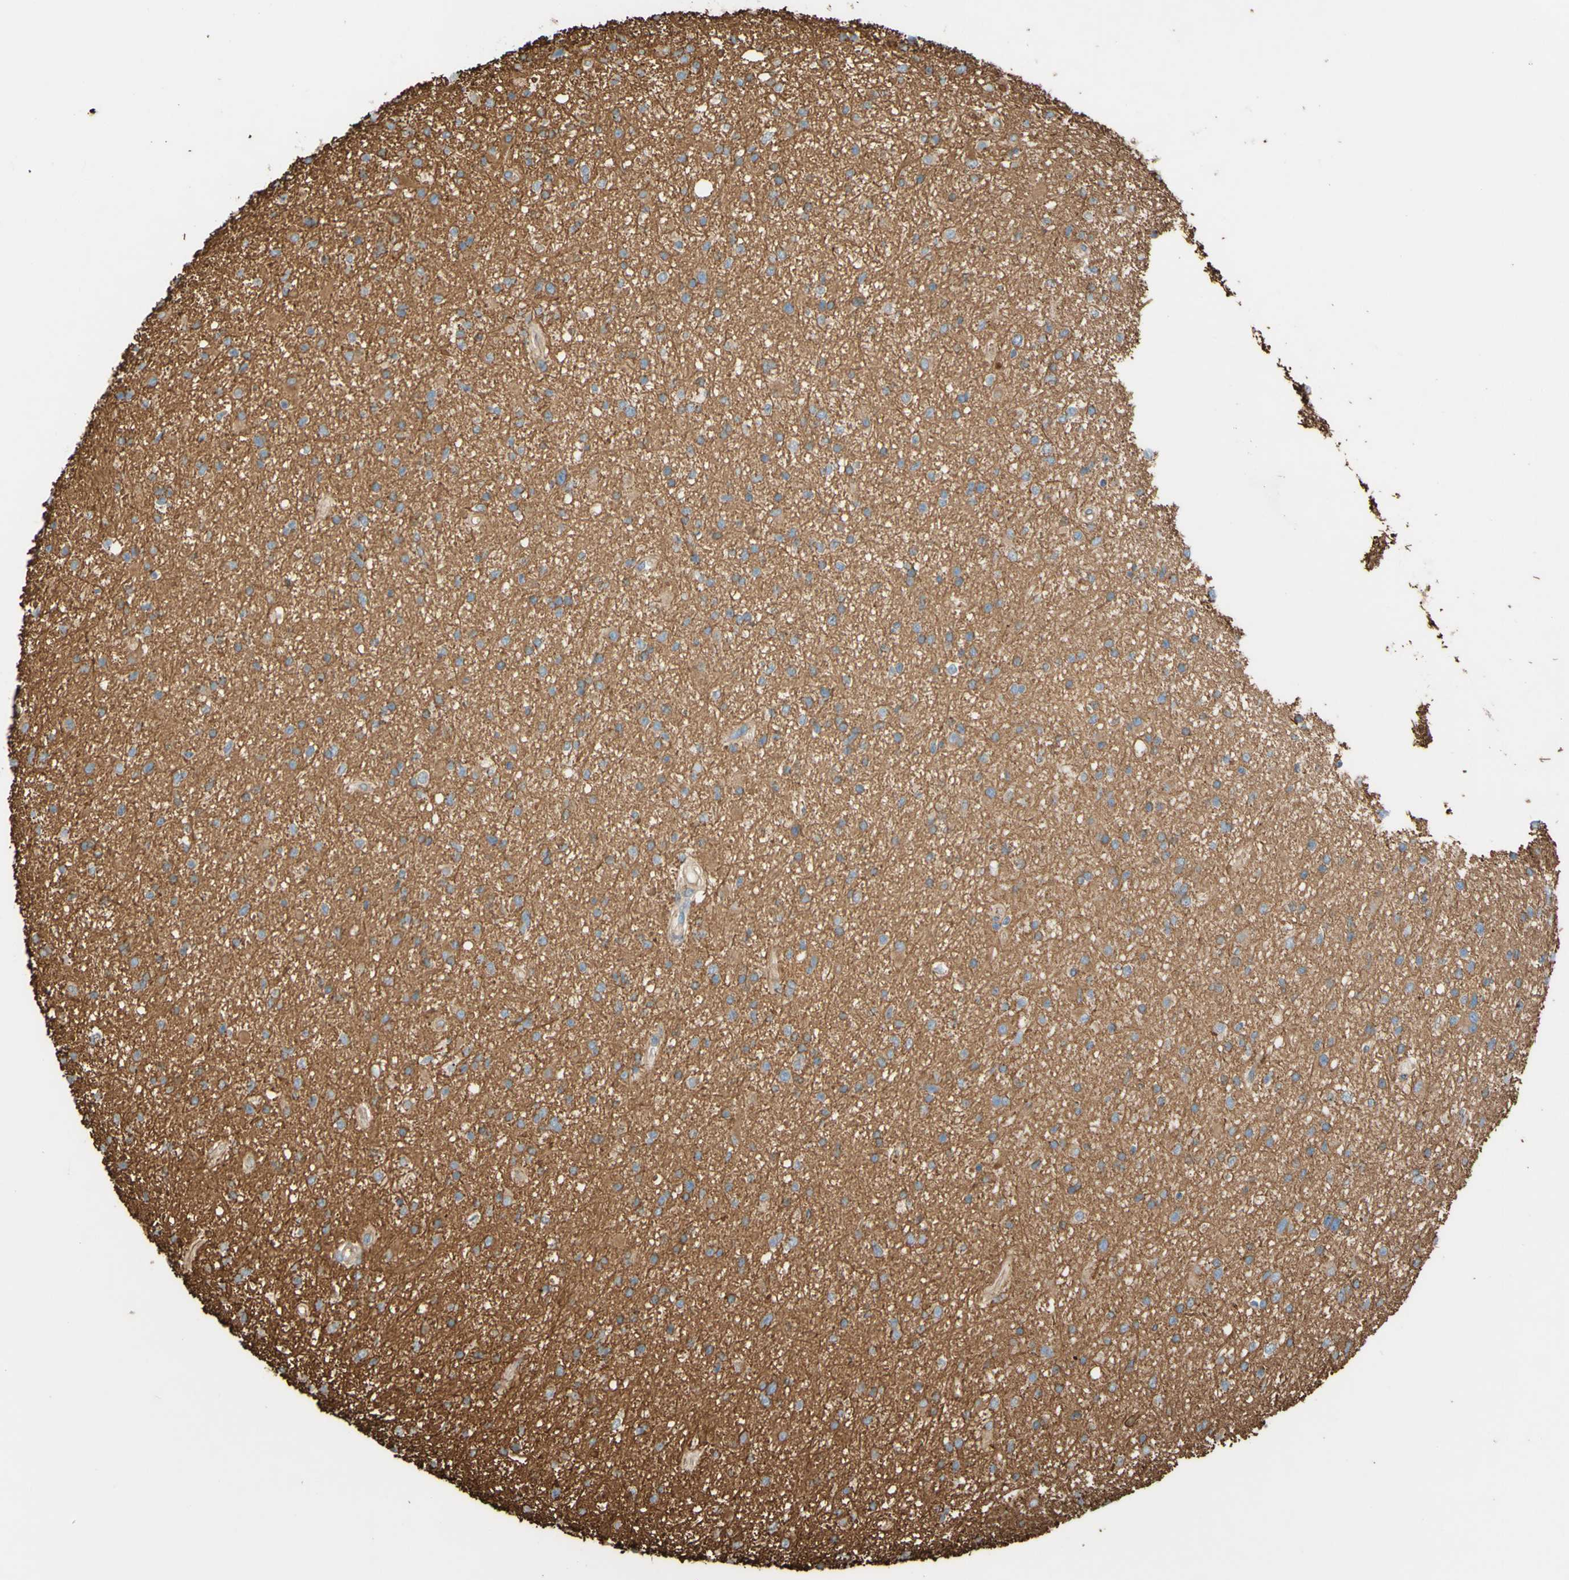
{"staining": {"intensity": "weak", "quantity": "<25%", "location": "cytoplasmic/membranous"}, "tissue": "glioma", "cell_type": "Tumor cells", "image_type": "cancer", "snomed": [{"axis": "morphology", "description": "Glioma, malignant, High grade"}, {"axis": "topography", "description": "Brain"}], "caption": "This is an immunohistochemistry (IHC) image of human glioma. There is no positivity in tumor cells.", "gene": "C1orf43", "patient": {"sex": "male", "age": 33}}